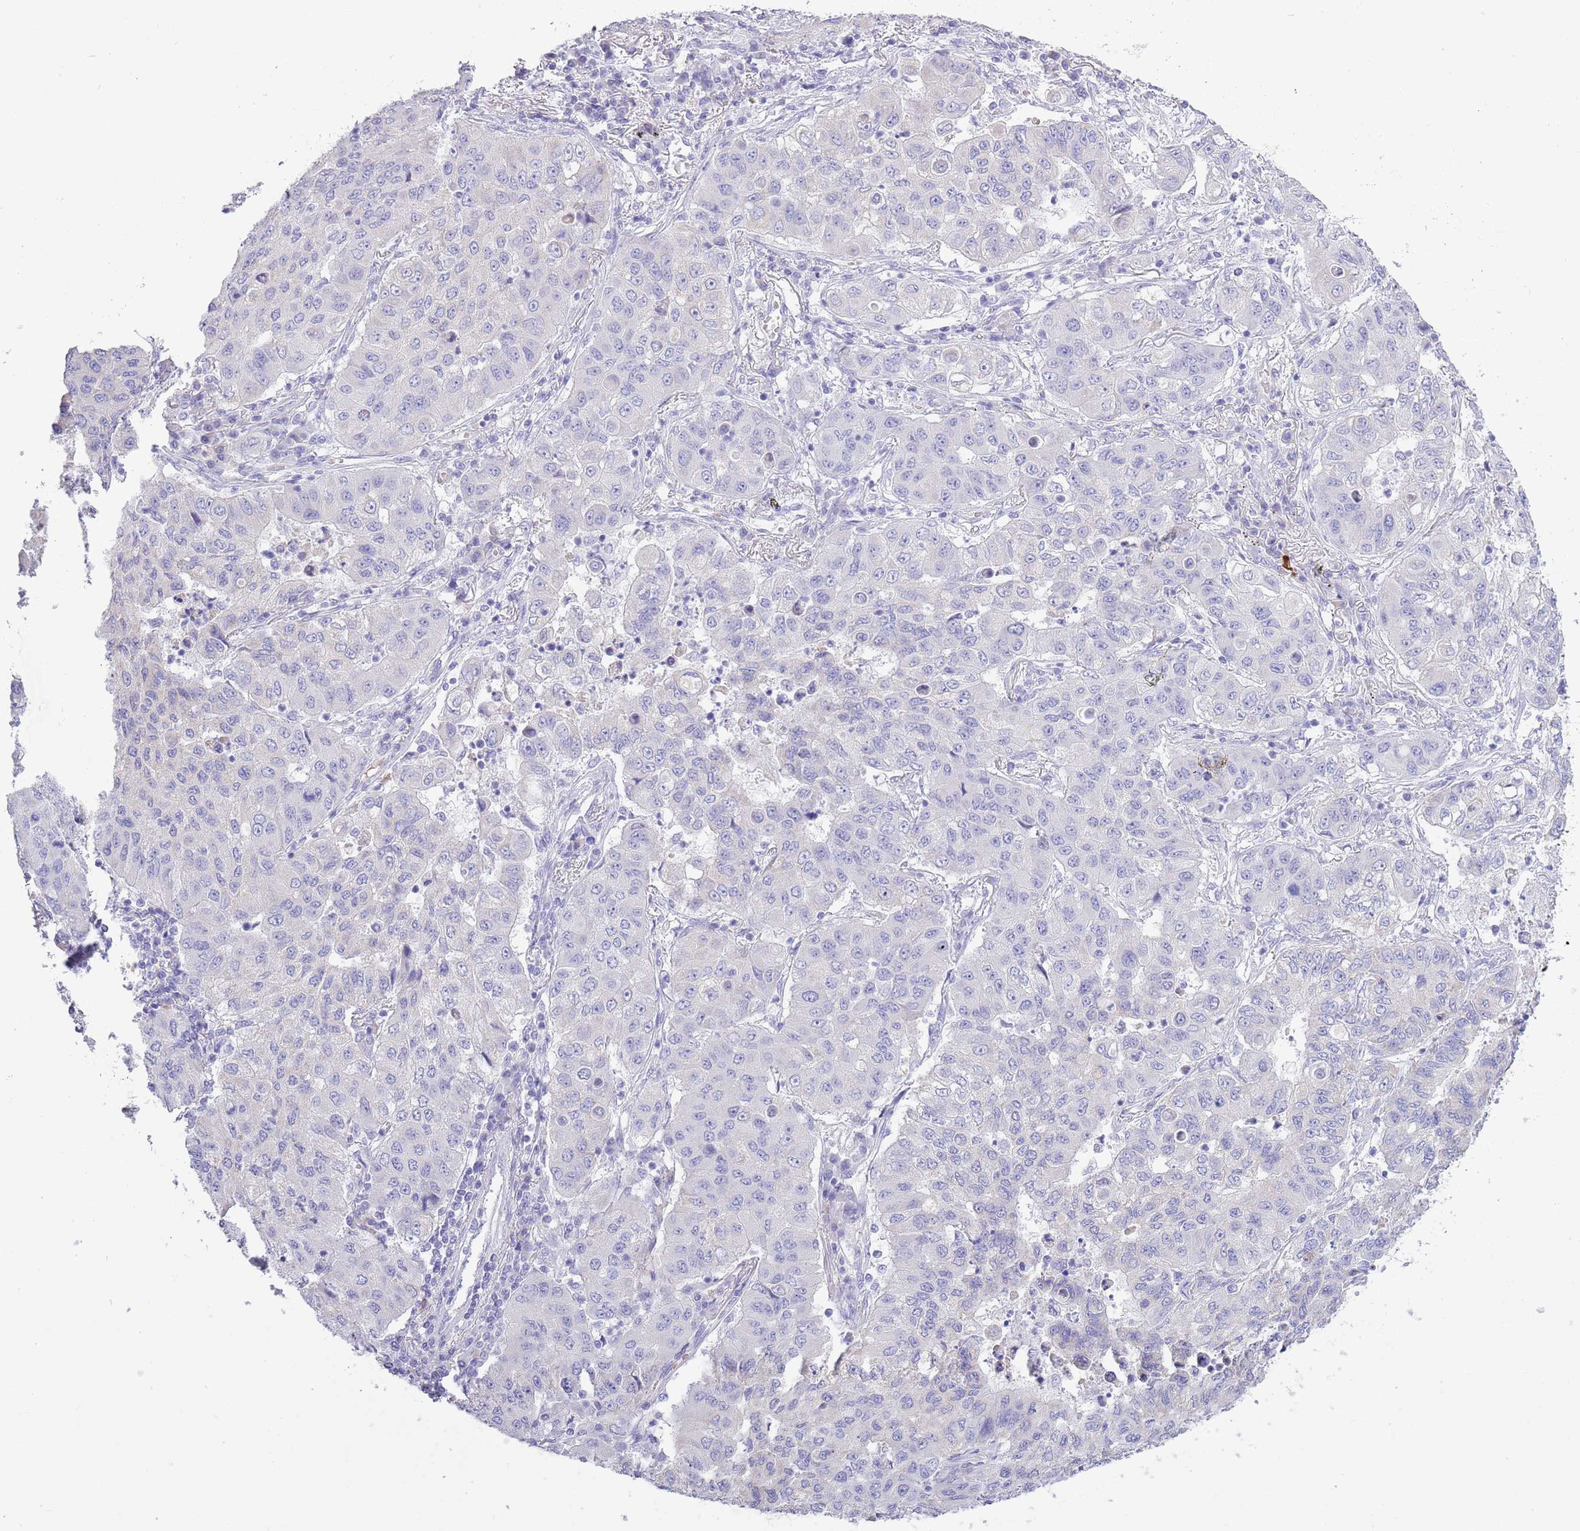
{"staining": {"intensity": "negative", "quantity": "none", "location": "none"}, "tissue": "lung cancer", "cell_type": "Tumor cells", "image_type": "cancer", "snomed": [{"axis": "morphology", "description": "Squamous cell carcinoma, NOS"}, {"axis": "topography", "description": "Lung"}], "caption": "Image shows no protein expression in tumor cells of lung cancer (squamous cell carcinoma) tissue. Nuclei are stained in blue.", "gene": "ACR", "patient": {"sex": "male", "age": 74}}